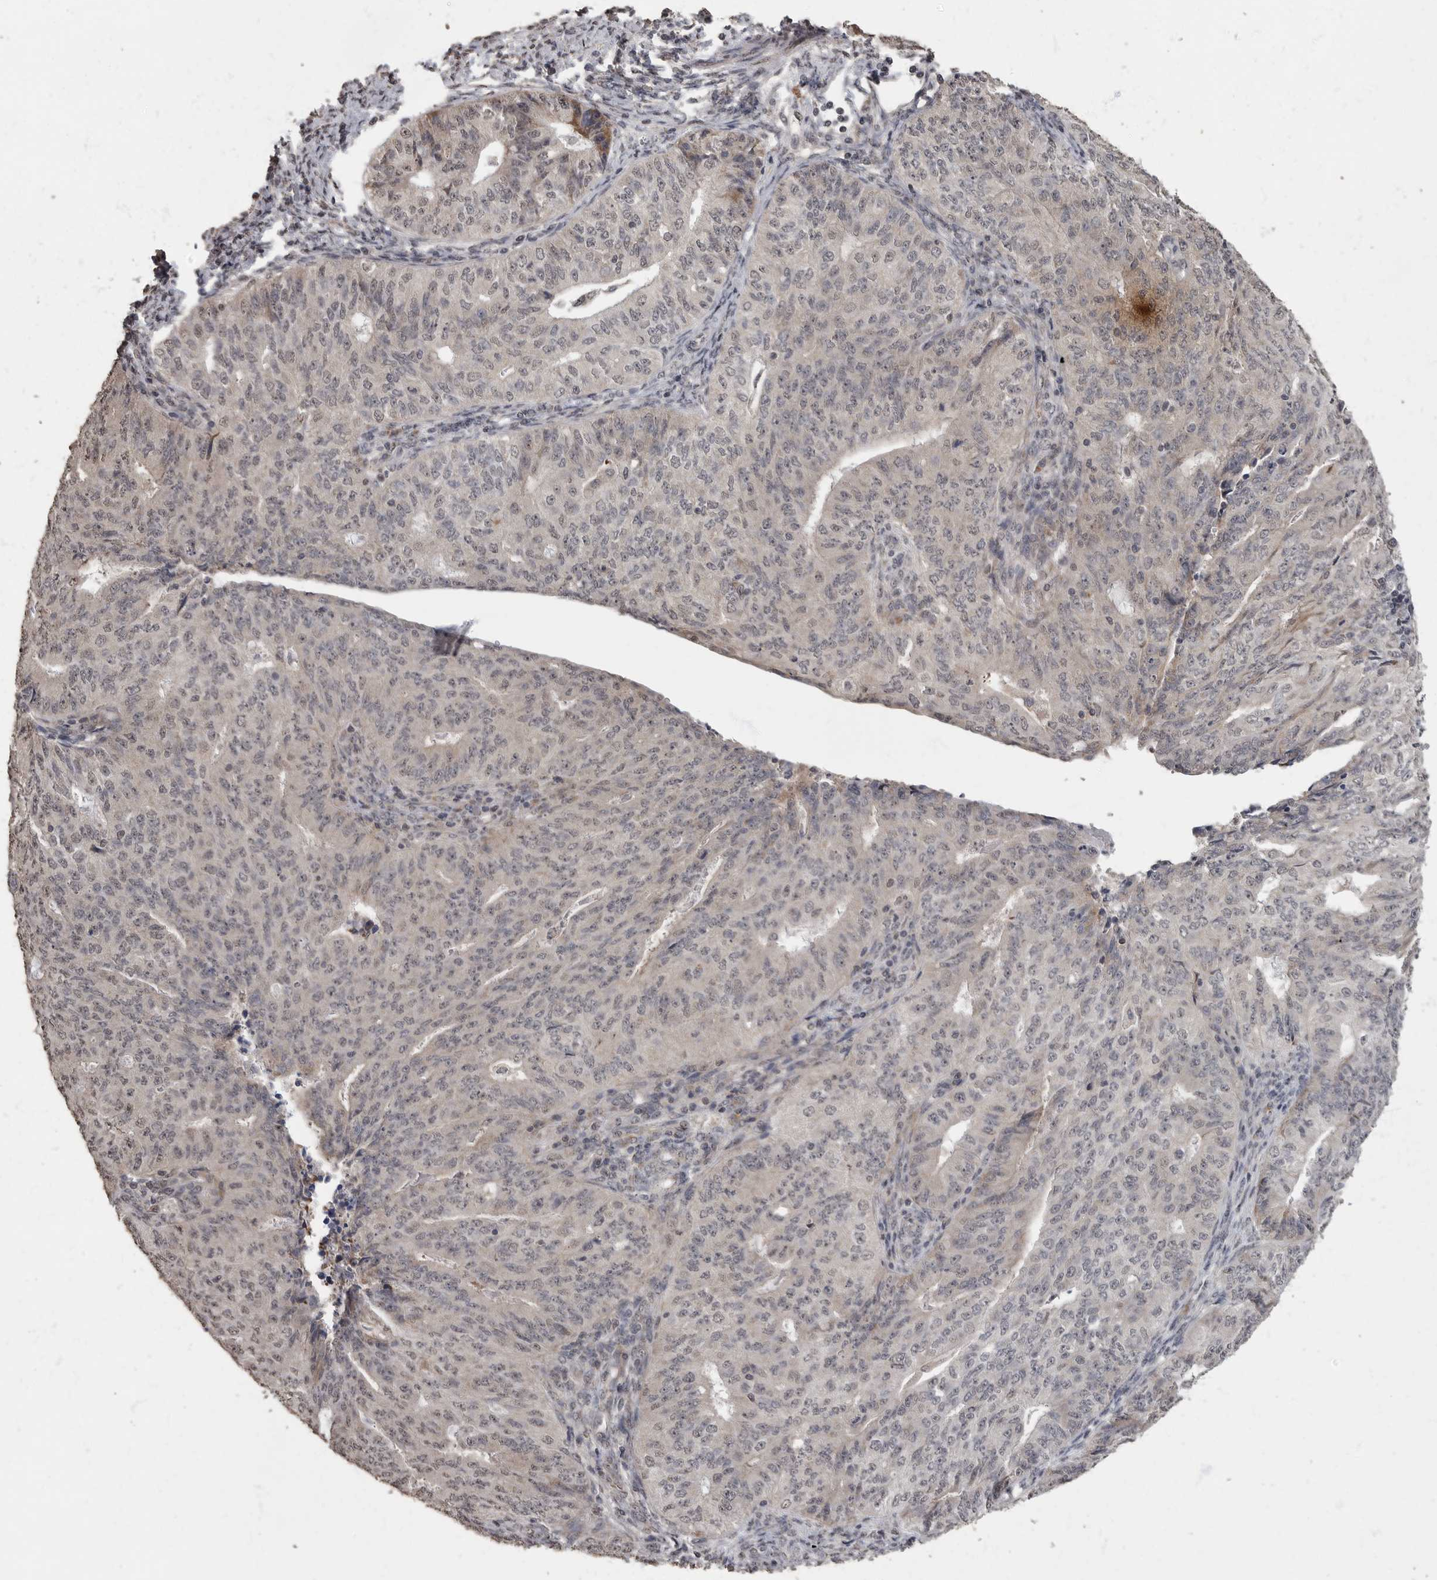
{"staining": {"intensity": "weak", "quantity": "<25%", "location": "cytoplasmic/membranous"}, "tissue": "endometrial cancer", "cell_type": "Tumor cells", "image_type": "cancer", "snomed": [{"axis": "morphology", "description": "Adenocarcinoma, NOS"}, {"axis": "topography", "description": "Endometrium"}], "caption": "DAB (3,3'-diaminobenzidine) immunohistochemical staining of adenocarcinoma (endometrial) exhibits no significant expression in tumor cells. (Brightfield microscopy of DAB IHC at high magnification).", "gene": "MAFG", "patient": {"sex": "female", "age": 32}}